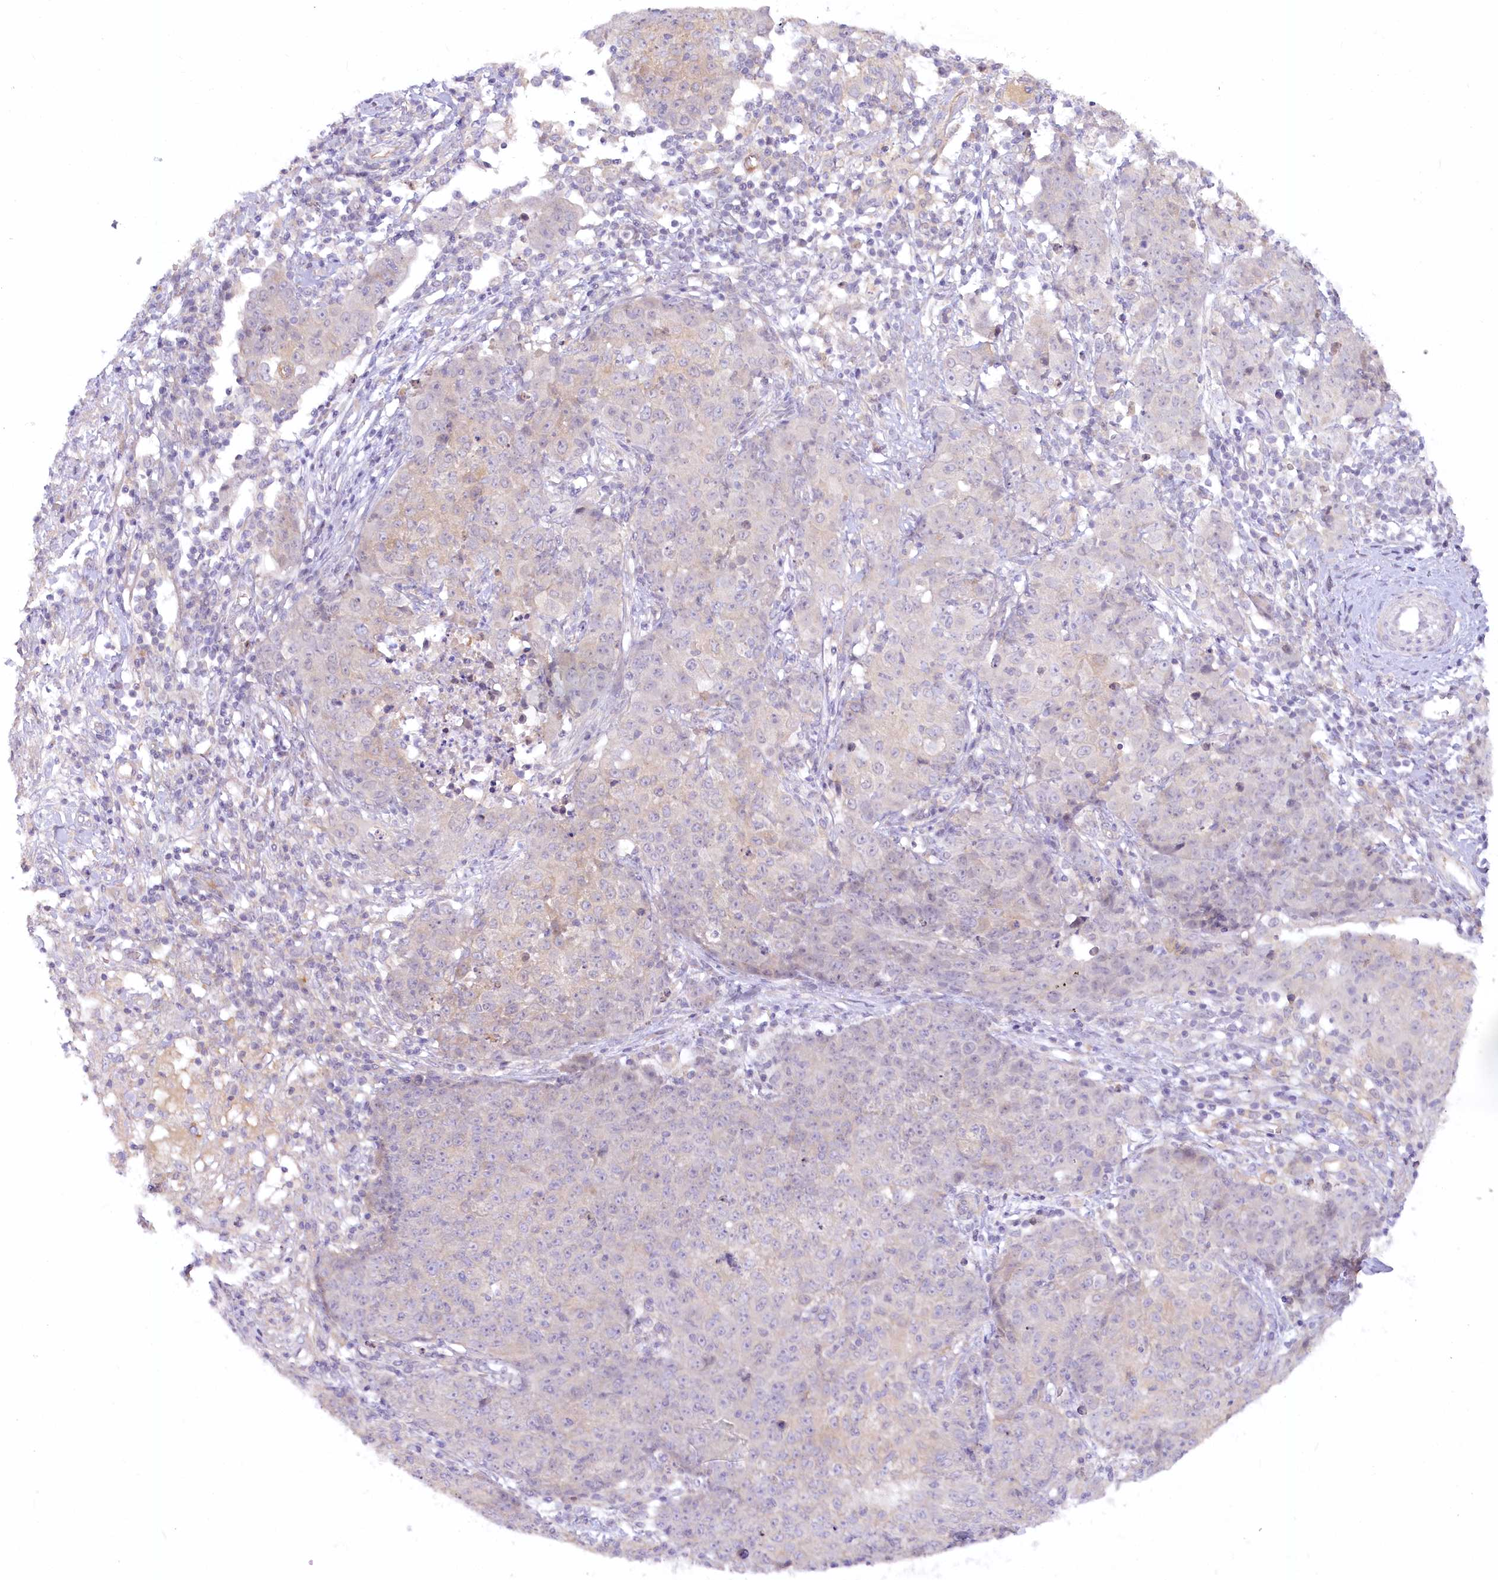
{"staining": {"intensity": "weak", "quantity": "<25%", "location": "cytoplasmic/membranous"}, "tissue": "ovarian cancer", "cell_type": "Tumor cells", "image_type": "cancer", "snomed": [{"axis": "morphology", "description": "Carcinoma, endometroid"}, {"axis": "topography", "description": "Ovary"}], "caption": "Immunohistochemistry (IHC) photomicrograph of human ovarian endometroid carcinoma stained for a protein (brown), which reveals no expression in tumor cells.", "gene": "EFHC2", "patient": {"sex": "female", "age": 42}}